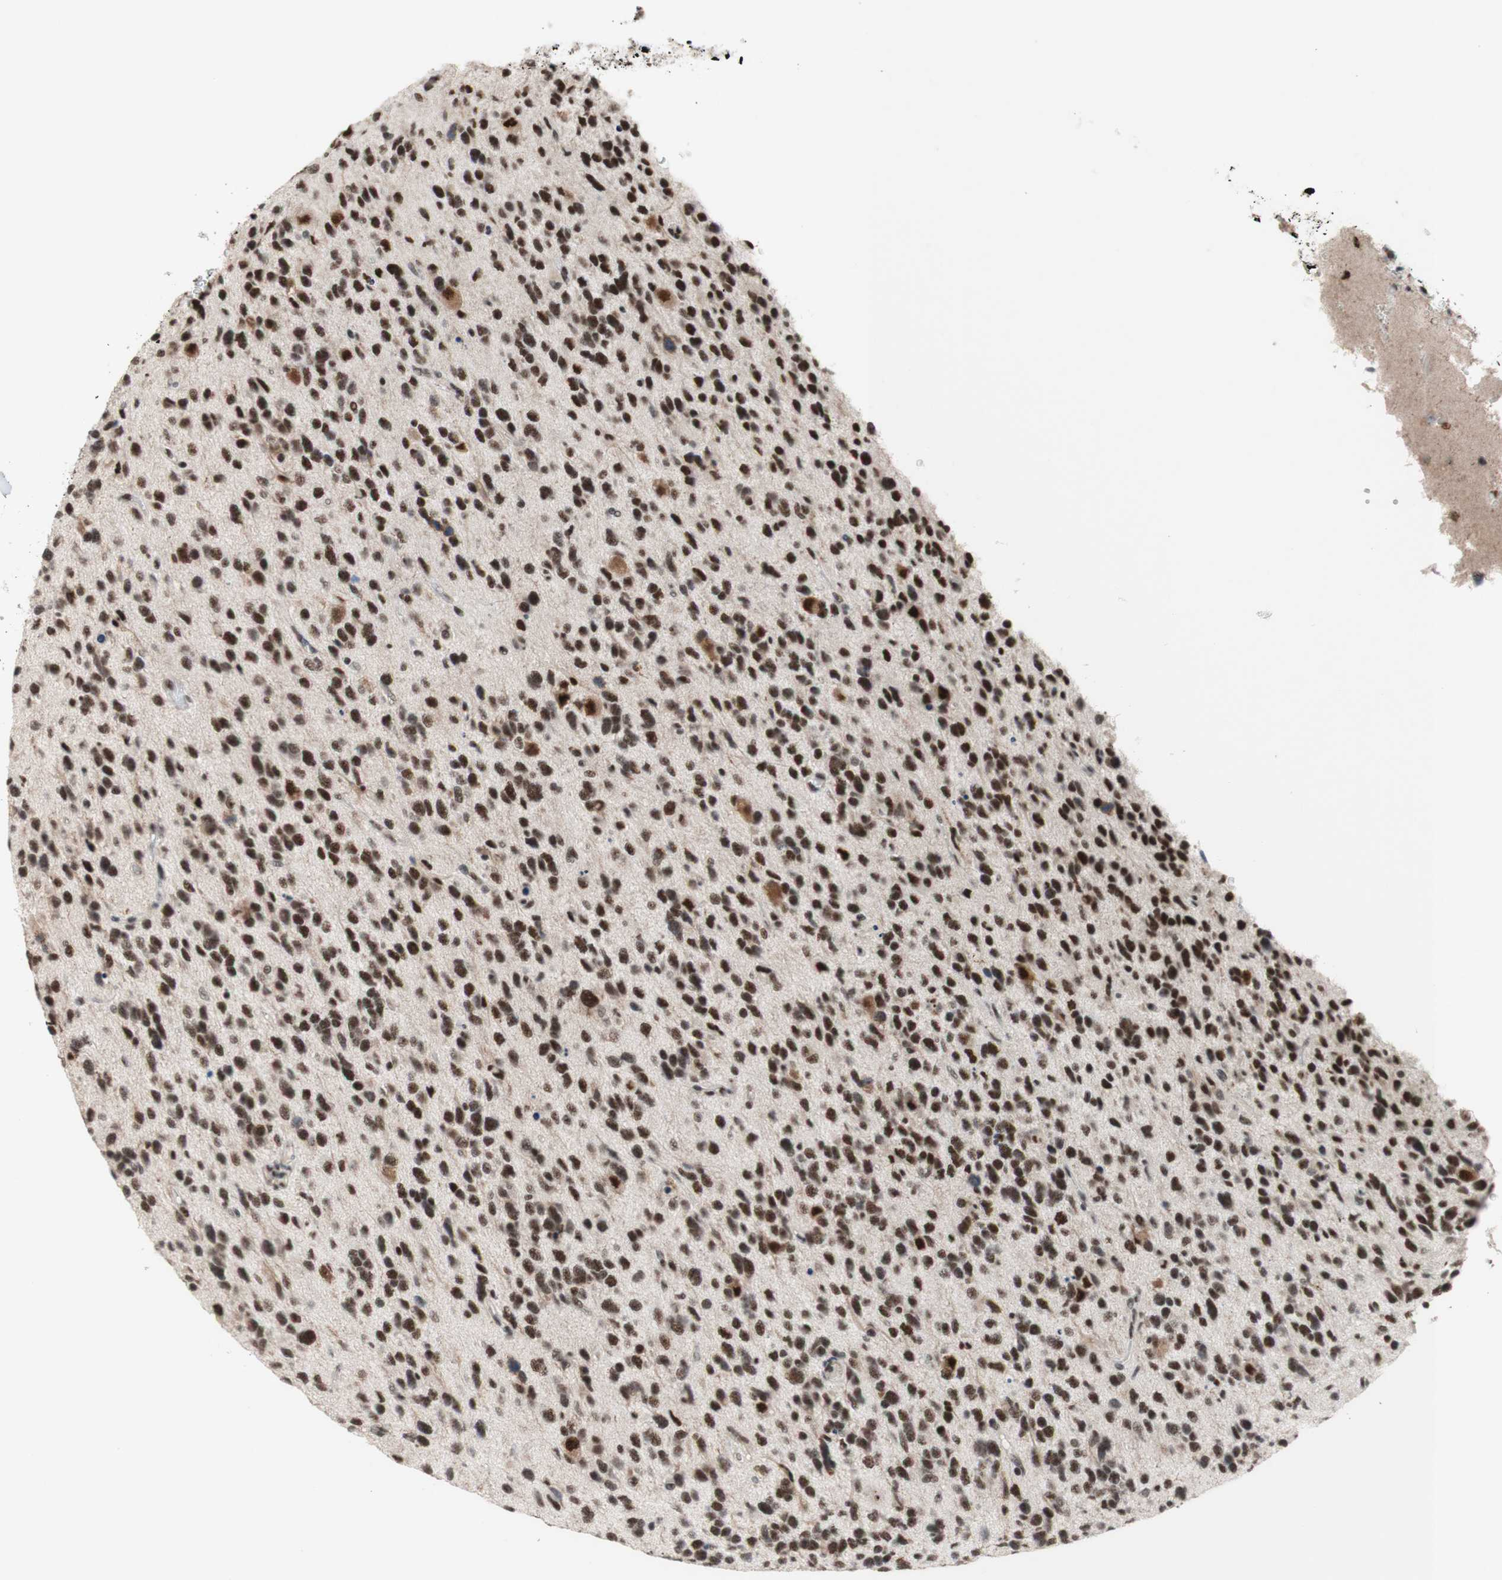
{"staining": {"intensity": "strong", "quantity": ">75%", "location": "nuclear"}, "tissue": "glioma", "cell_type": "Tumor cells", "image_type": "cancer", "snomed": [{"axis": "morphology", "description": "Glioma, malignant, High grade"}, {"axis": "topography", "description": "Brain"}], "caption": "This is an image of immunohistochemistry (IHC) staining of glioma, which shows strong positivity in the nuclear of tumor cells.", "gene": "PRPF19", "patient": {"sex": "female", "age": 58}}